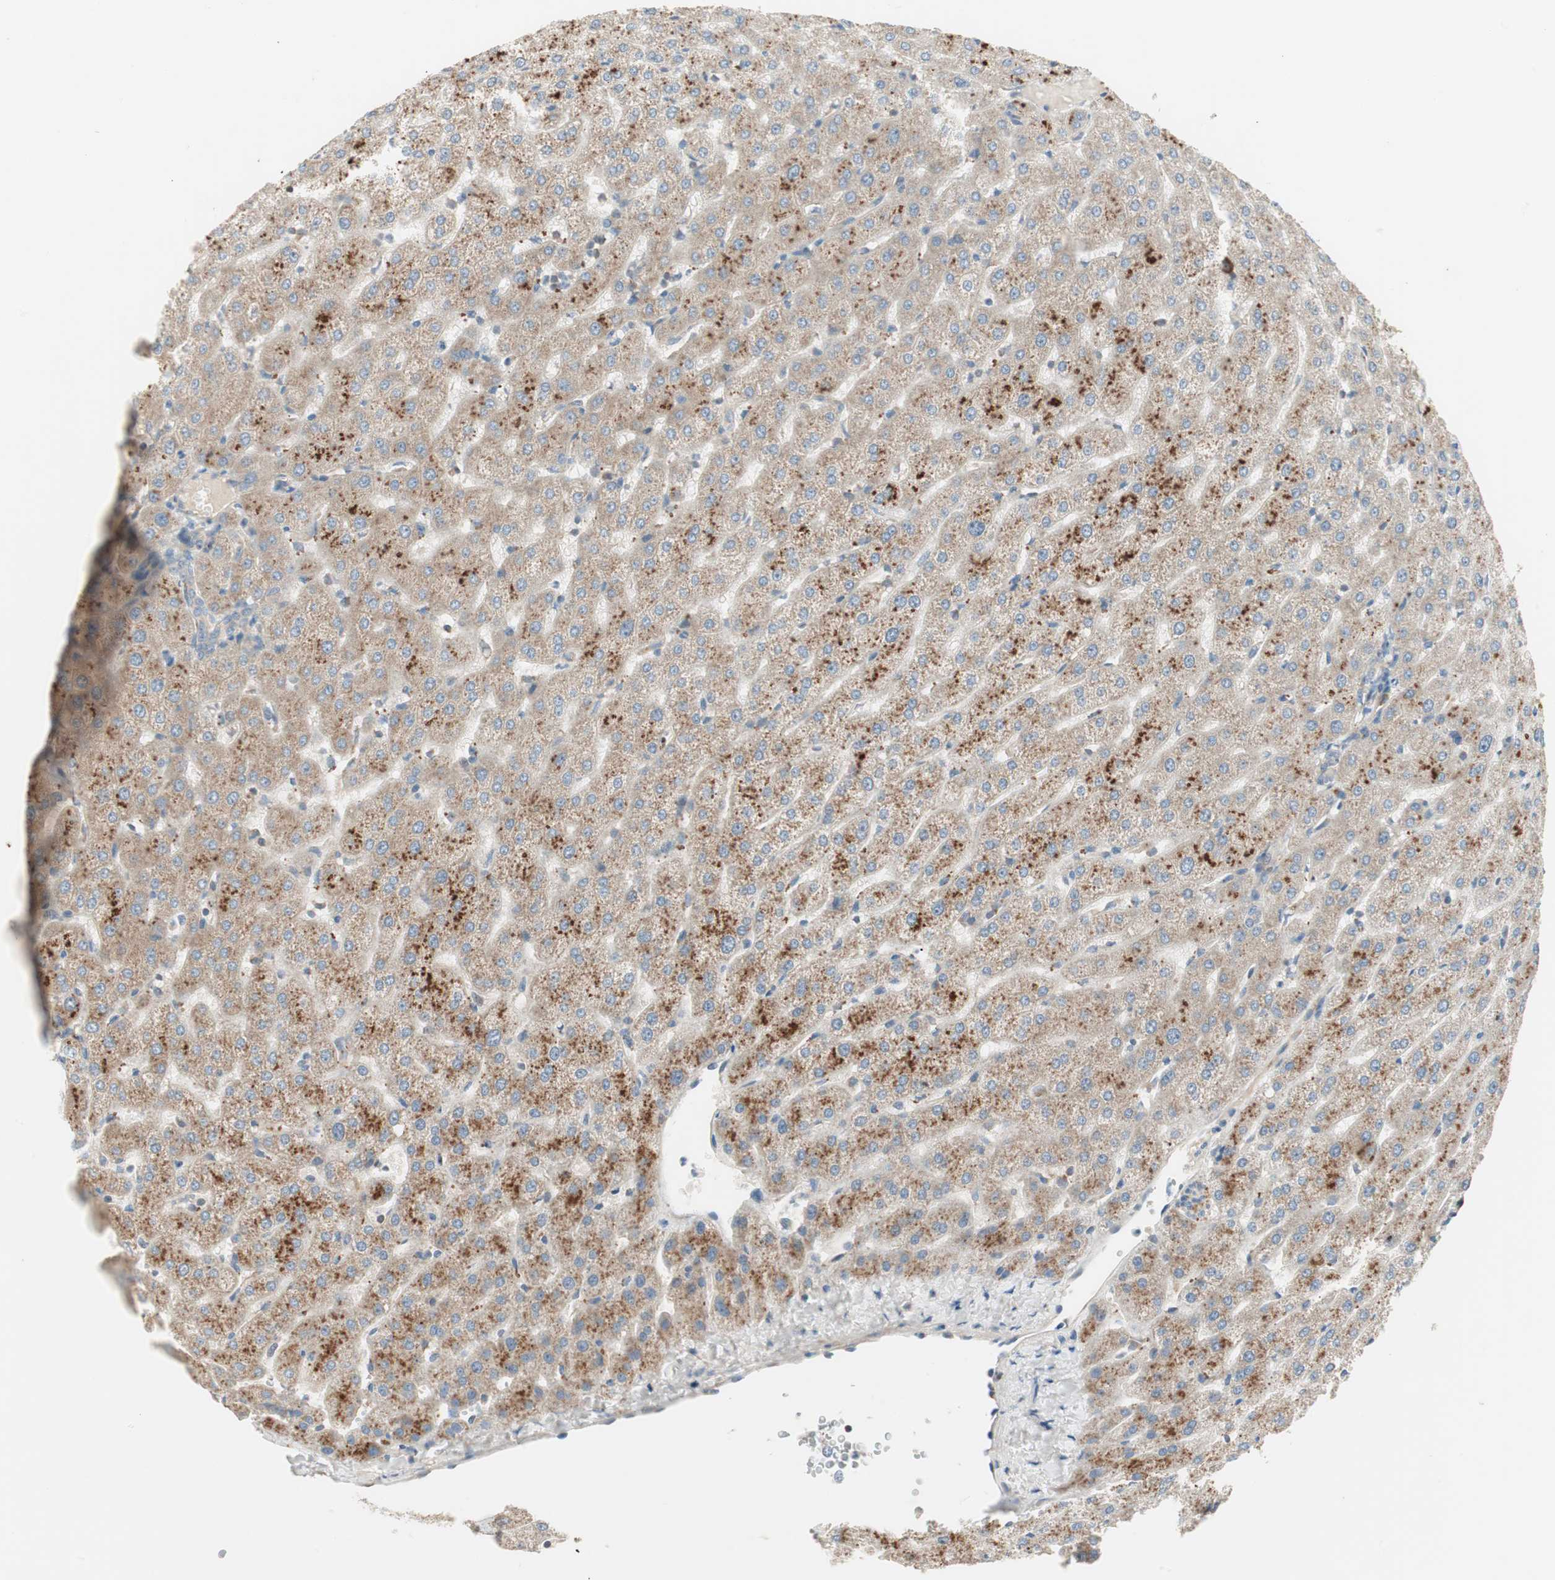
{"staining": {"intensity": "weak", "quantity": ">75%", "location": "cytoplasmic/membranous"}, "tissue": "liver", "cell_type": "Cholangiocytes", "image_type": "normal", "snomed": [{"axis": "morphology", "description": "Normal tissue, NOS"}, {"axis": "morphology", "description": "Fibrosis, NOS"}, {"axis": "topography", "description": "Liver"}], "caption": "IHC image of unremarkable liver stained for a protein (brown), which exhibits low levels of weak cytoplasmic/membranous expression in about >75% of cholangiocytes.", "gene": "RPL23", "patient": {"sex": "female", "age": 29}}